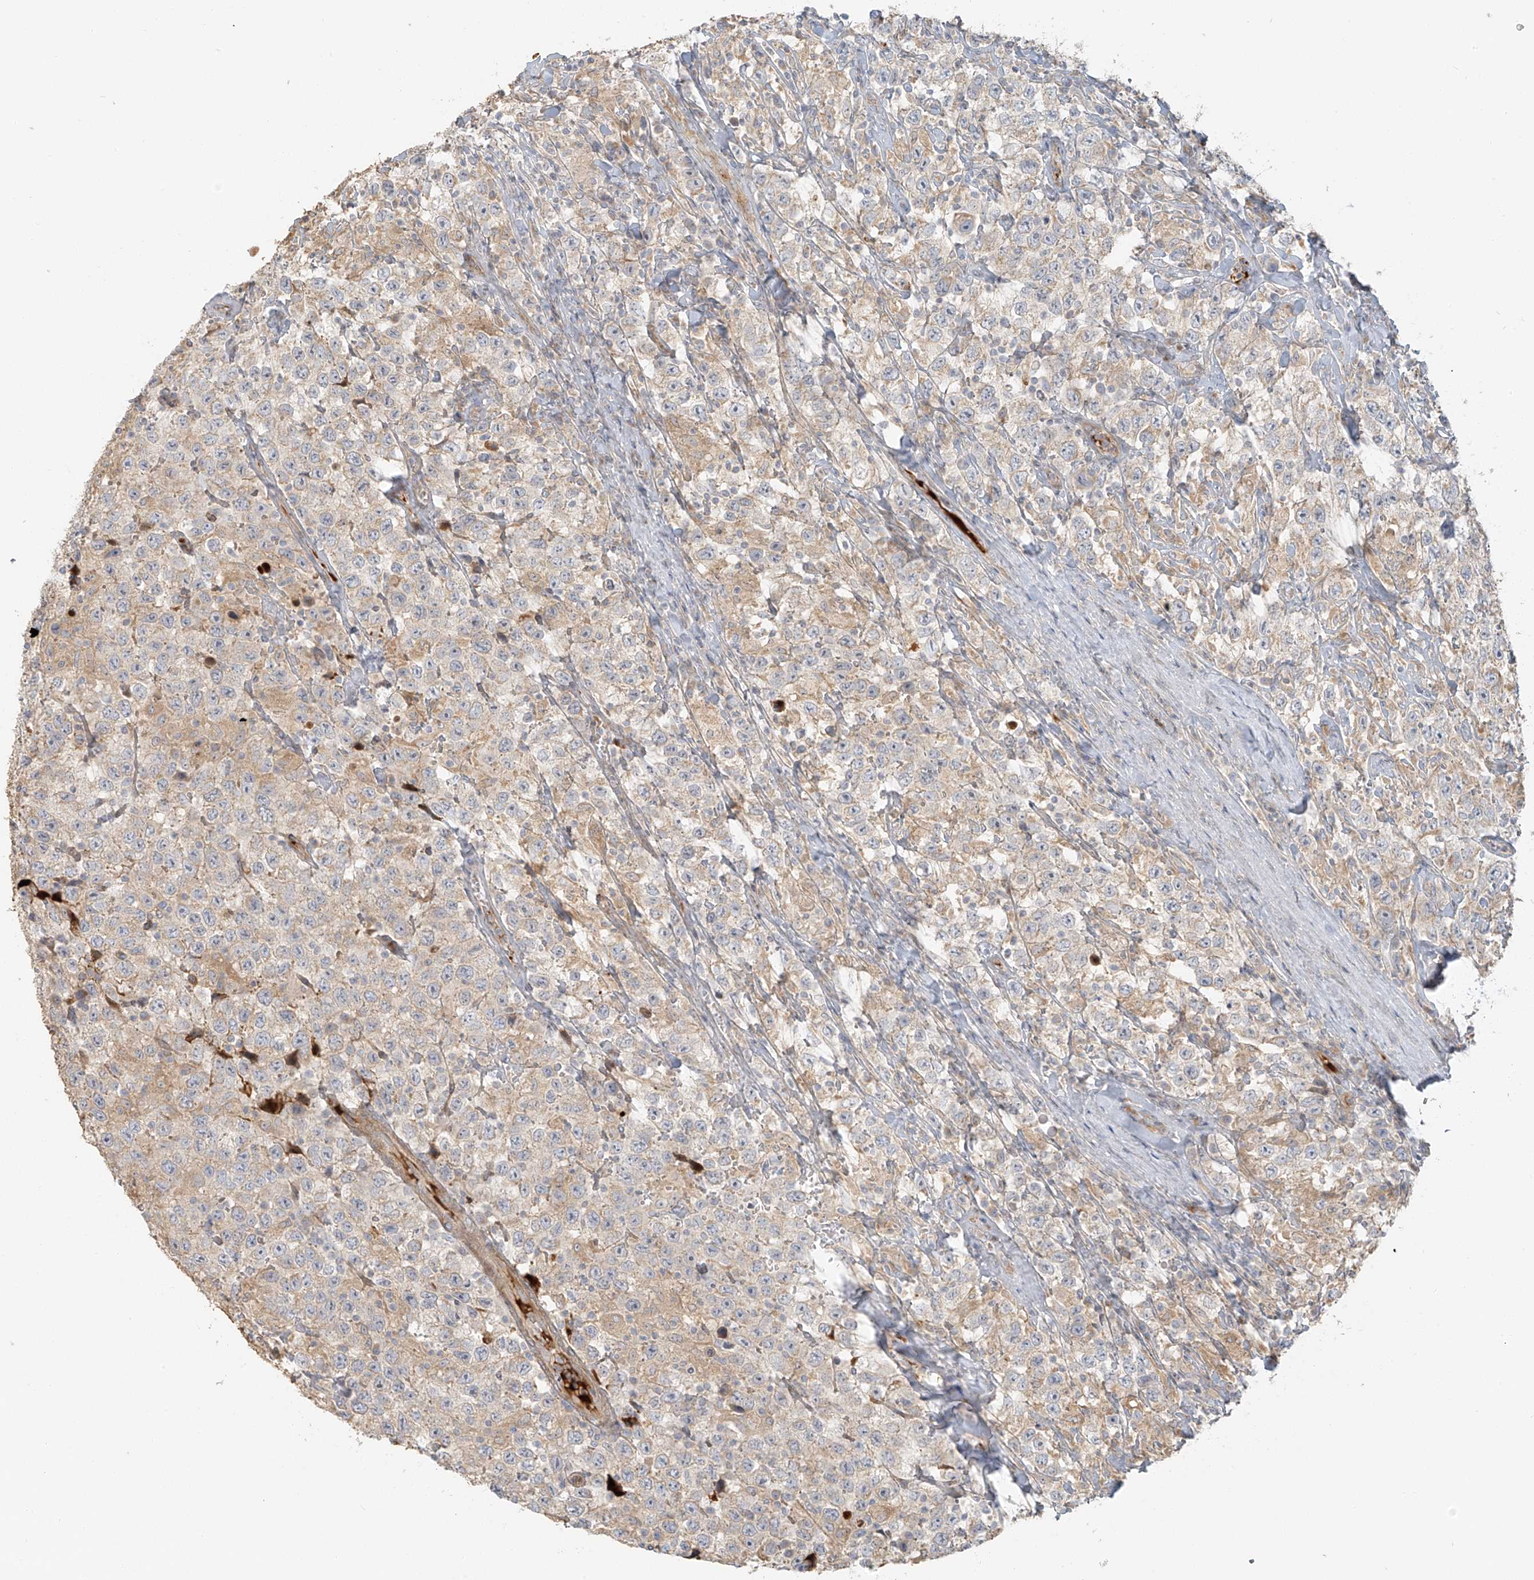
{"staining": {"intensity": "negative", "quantity": "none", "location": "none"}, "tissue": "testis cancer", "cell_type": "Tumor cells", "image_type": "cancer", "snomed": [{"axis": "morphology", "description": "Seminoma, NOS"}, {"axis": "topography", "description": "Testis"}], "caption": "Immunohistochemical staining of human testis cancer demonstrates no significant expression in tumor cells. Nuclei are stained in blue.", "gene": "MIPEP", "patient": {"sex": "male", "age": 41}}